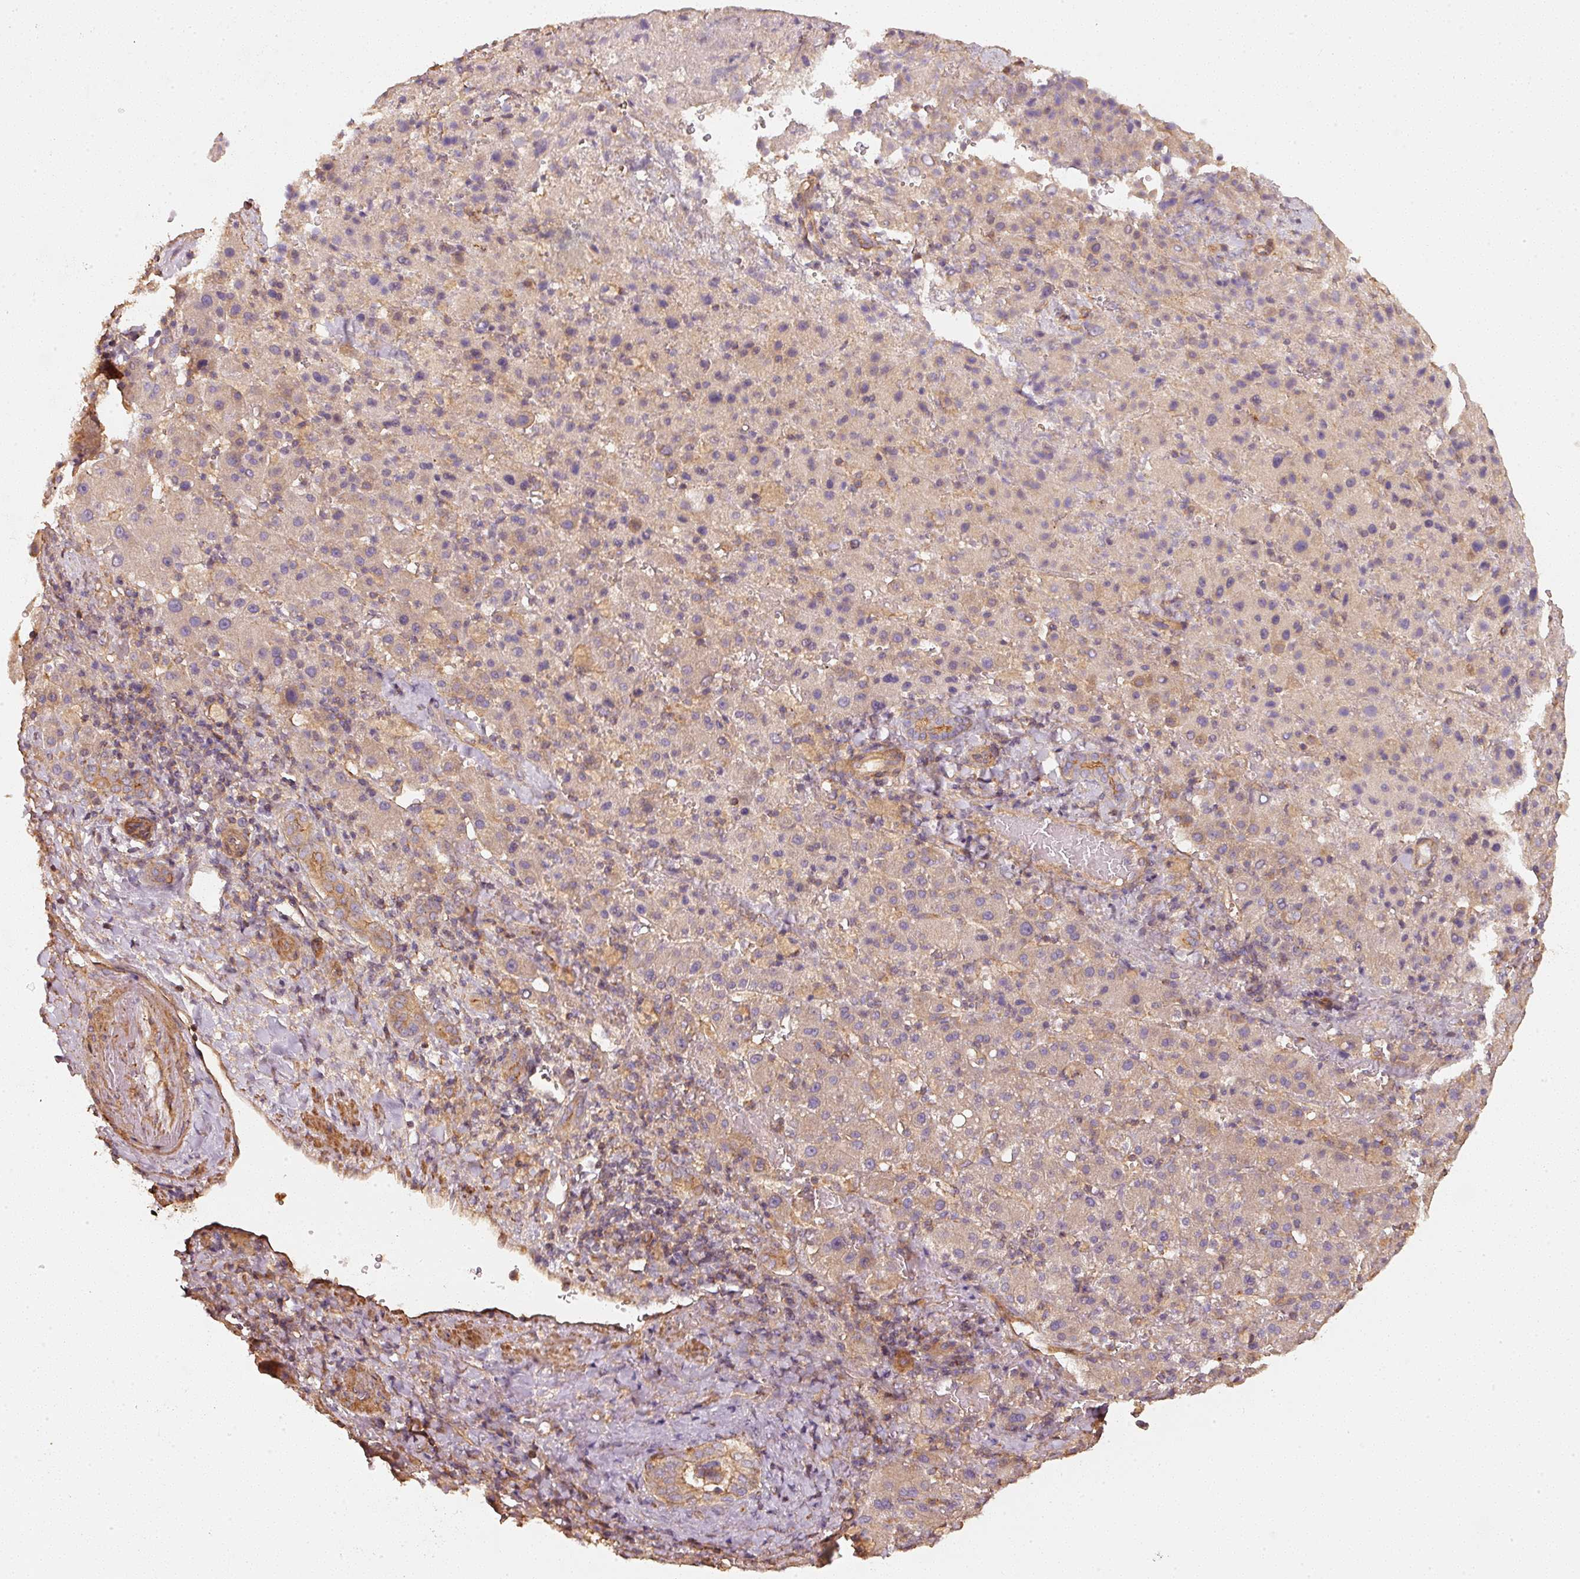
{"staining": {"intensity": "weak", "quantity": "25%-75%", "location": "cytoplasmic/membranous"}, "tissue": "liver cancer", "cell_type": "Tumor cells", "image_type": "cancer", "snomed": [{"axis": "morphology", "description": "Carcinoma, Hepatocellular, NOS"}, {"axis": "topography", "description": "Liver"}], "caption": "Immunohistochemistry histopathology image of neoplastic tissue: liver cancer (hepatocellular carcinoma) stained using immunohistochemistry exhibits low levels of weak protein expression localized specifically in the cytoplasmic/membranous of tumor cells, appearing as a cytoplasmic/membranous brown color.", "gene": "CEP95", "patient": {"sex": "female", "age": 58}}